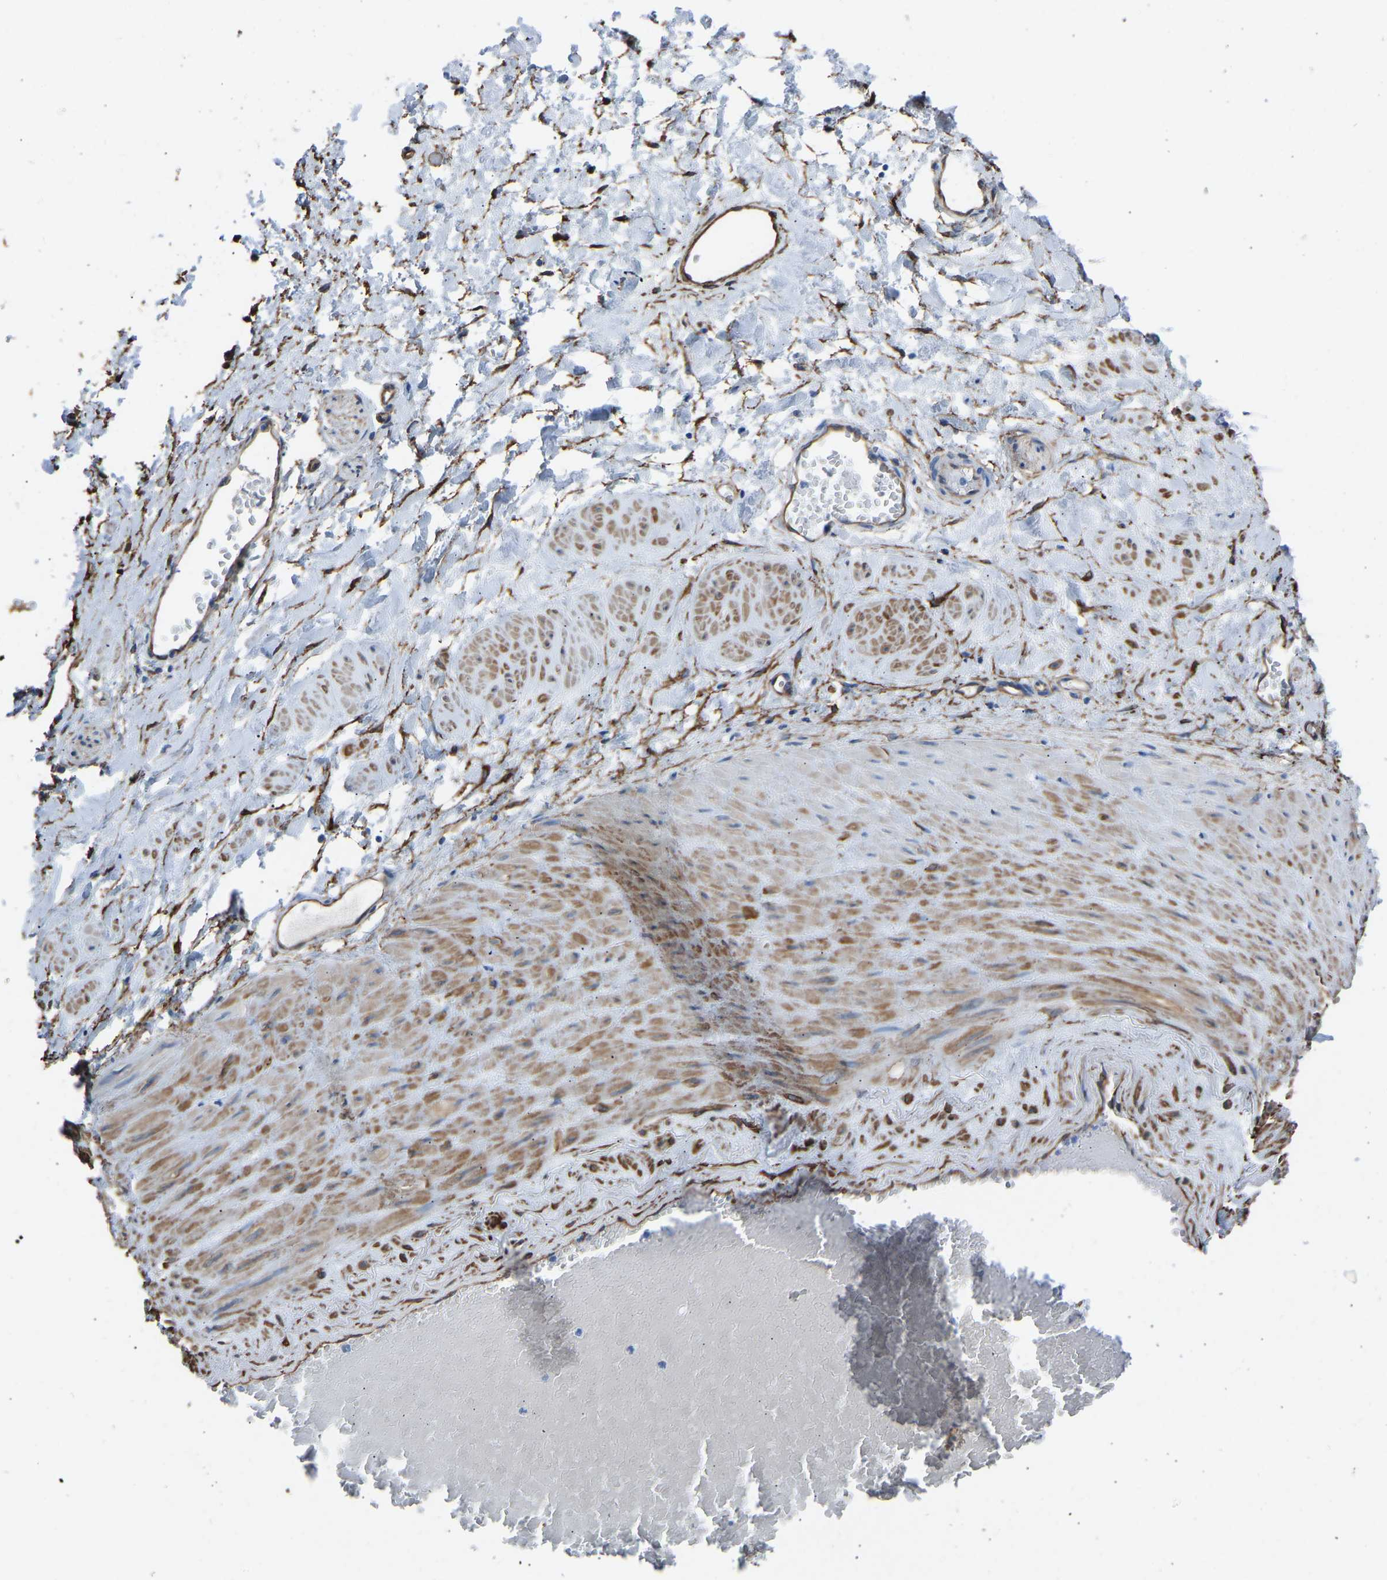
{"staining": {"intensity": "weak", "quantity": "25%-75%", "location": "cytoplasmic/membranous"}, "tissue": "adipose tissue", "cell_type": "Adipocytes", "image_type": "normal", "snomed": [{"axis": "morphology", "description": "Normal tissue, NOS"}, {"axis": "topography", "description": "Soft tissue"}, {"axis": "topography", "description": "Vascular tissue"}], "caption": "High-power microscopy captured an IHC photomicrograph of benign adipose tissue, revealing weak cytoplasmic/membranous expression in about 25%-75% of adipocytes. Using DAB (brown) and hematoxylin (blue) stains, captured at high magnification using brightfield microscopy.", "gene": "MYH10", "patient": {"sex": "female", "age": 35}}